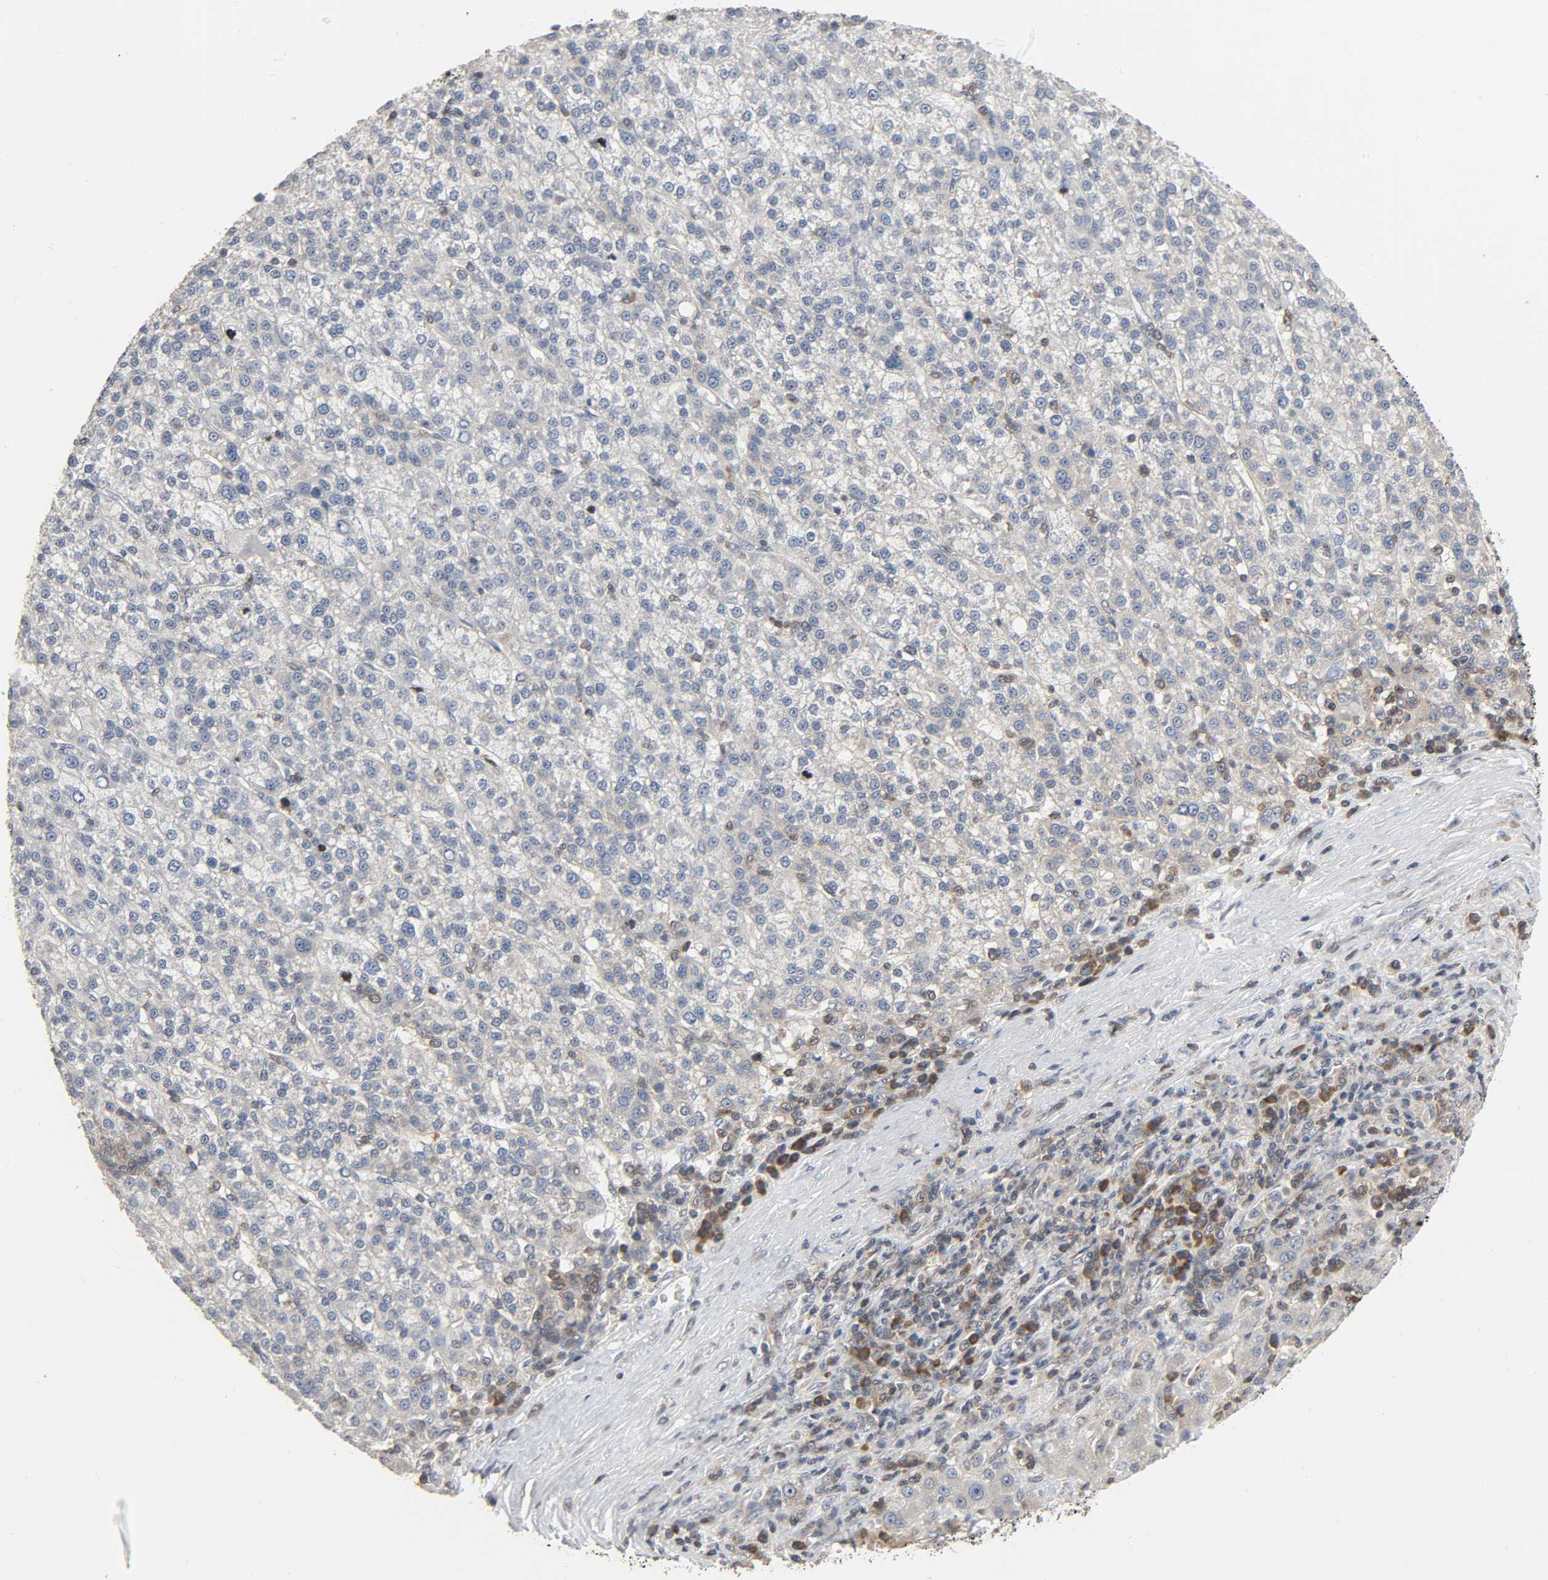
{"staining": {"intensity": "weak", "quantity": "25%-75%", "location": "cytoplasmic/membranous"}, "tissue": "liver cancer", "cell_type": "Tumor cells", "image_type": "cancer", "snomed": [{"axis": "morphology", "description": "Carcinoma, Hepatocellular, NOS"}, {"axis": "topography", "description": "Liver"}], "caption": "IHC of liver hepatocellular carcinoma reveals low levels of weak cytoplasmic/membranous expression in approximately 25%-75% of tumor cells.", "gene": "PLEKHA2", "patient": {"sex": "female", "age": 58}}